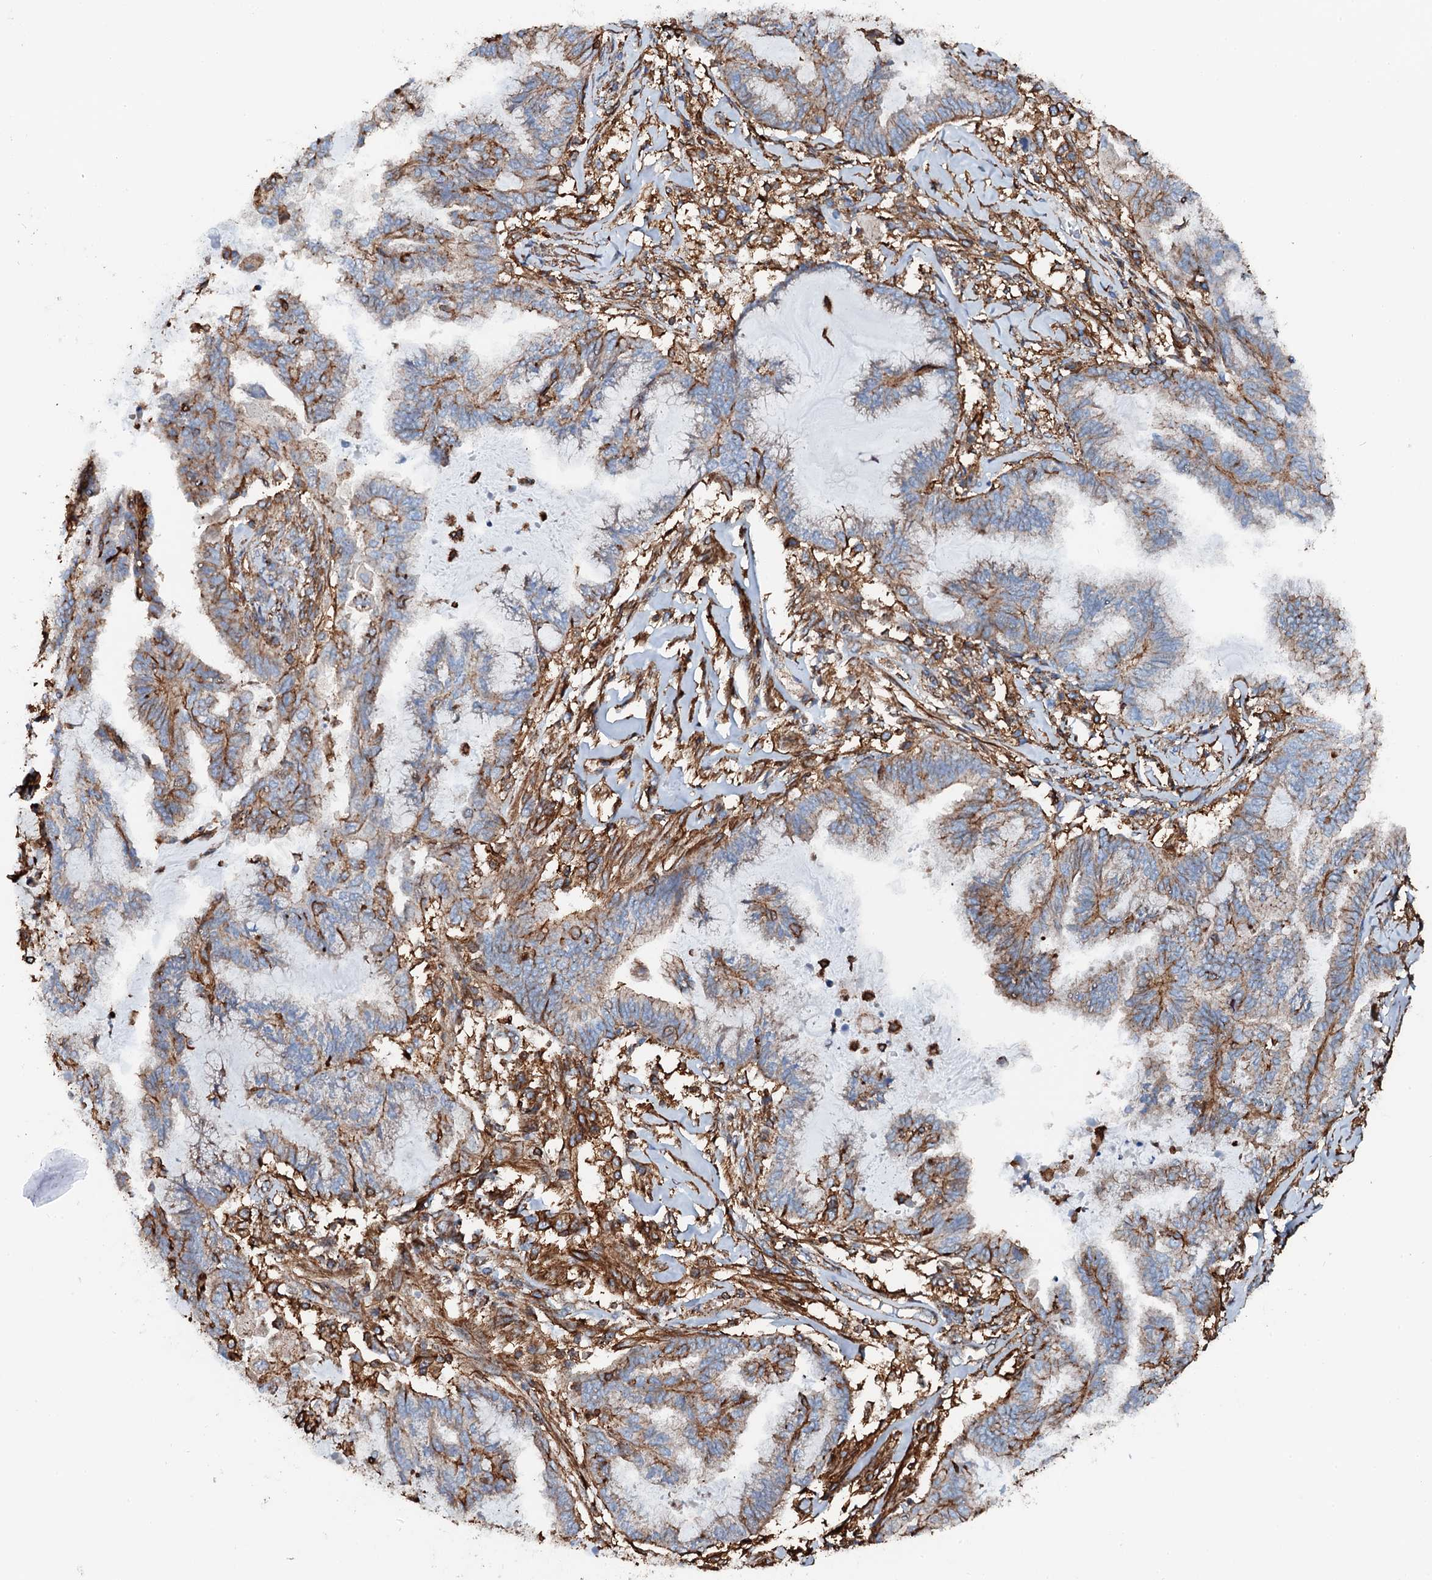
{"staining": {"intensity": "moderate", "quantity": "<25%", "location": "cytoplasmic/membranous"}, "tissue": "endometrial cancer", "cell_type": "Tumor cells", "image_type": "cancer", "snomed": [{"axis": "morphology", "description": "Adenocarcinoma, NOS"}, {"axis": "topography", "description": "Endometrium"}], "caption": "Human endometrial adenocarcinoma stained with a protein marker demonstrates moderate staining in tumor cells.", "gene": "INTS10", "patient": {"sex": "female", "age": 86}}